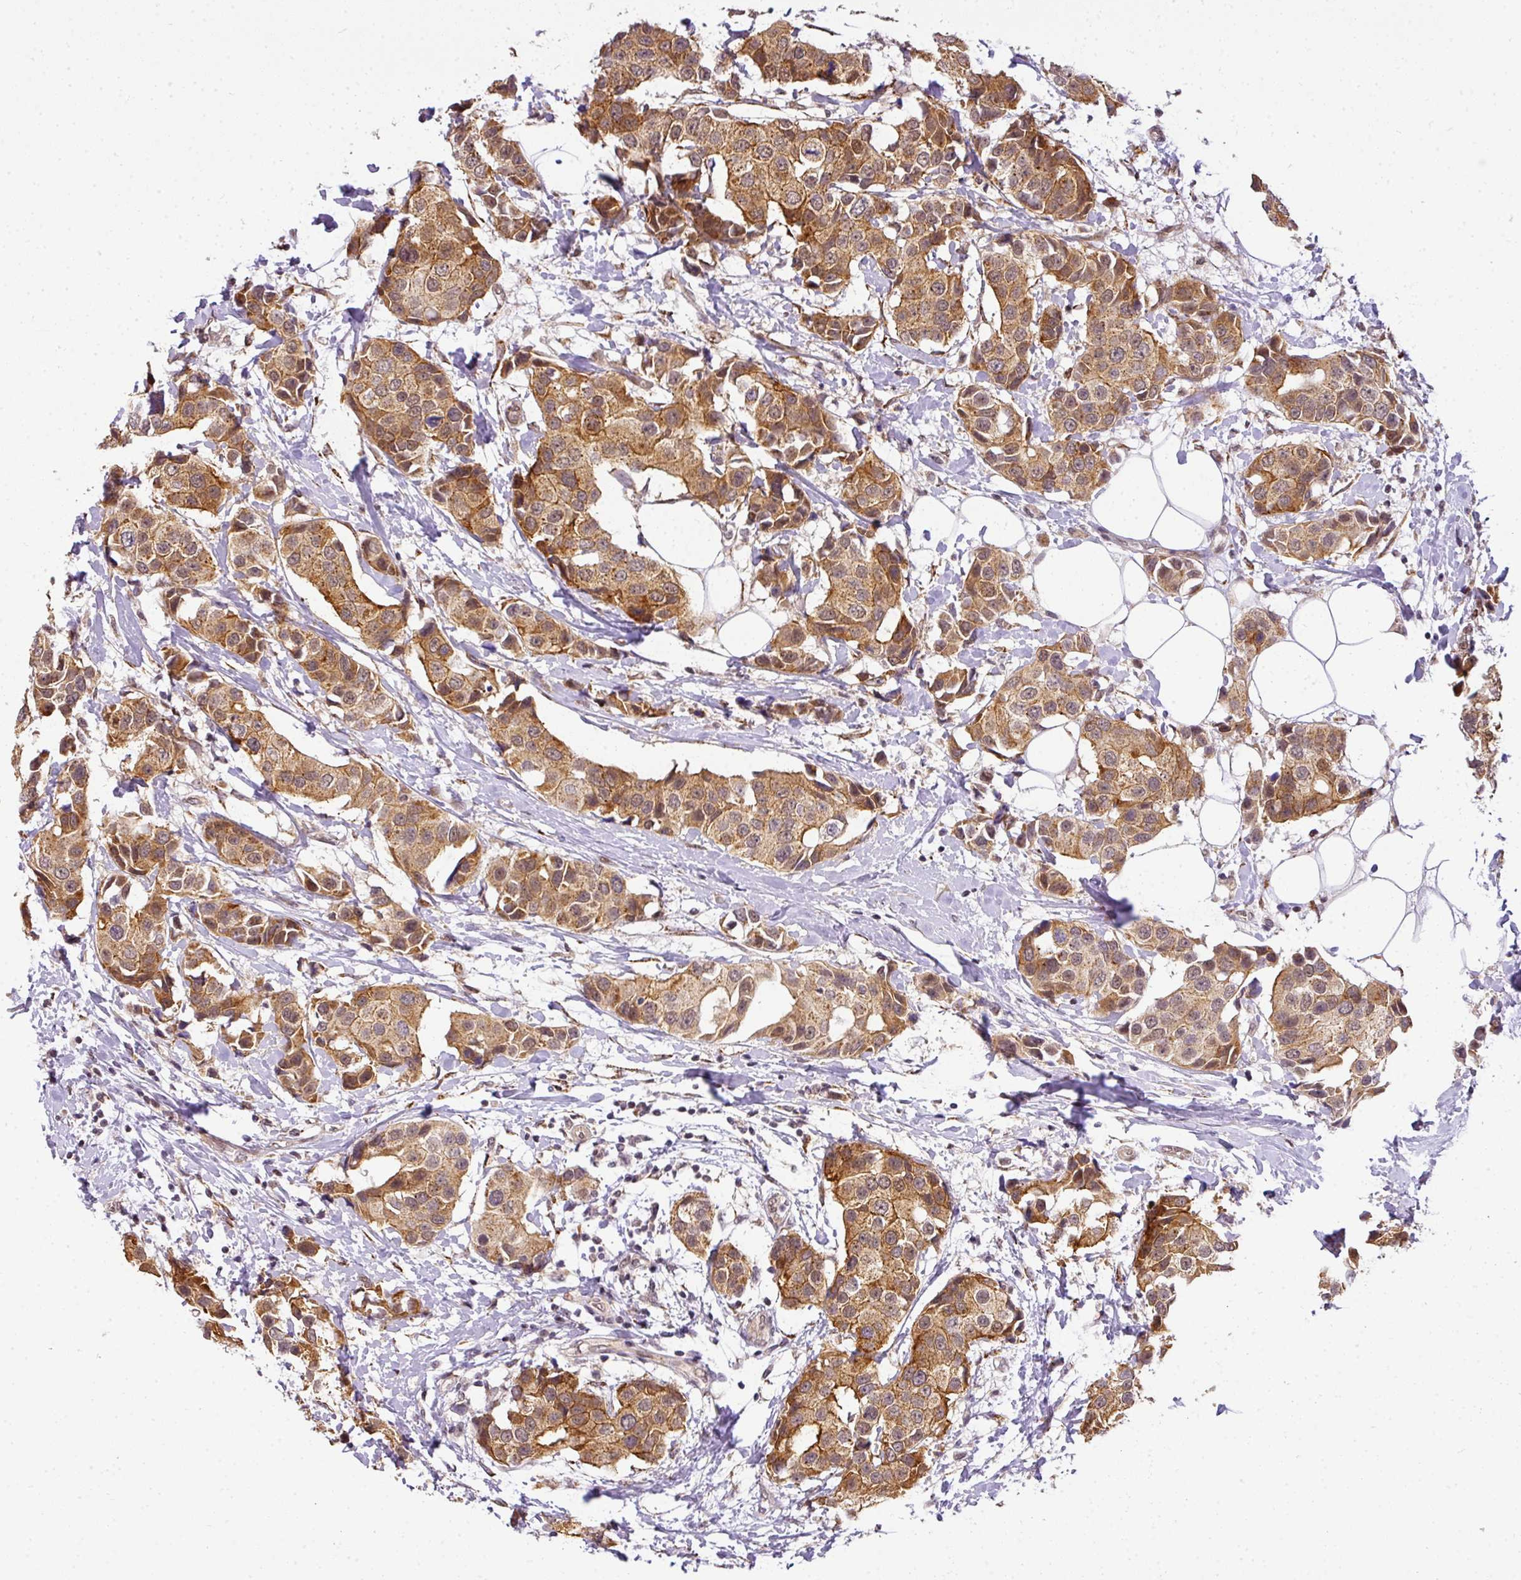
{"staining": {"intensity": "moderate", "quantity": ">75%", "location": "cytoplasmic/membranous"}, "tissue": "breast cancer", "cell_type": "Tumor cells", "image_type": "cancer", "snomed": [{"axis": "morphology", "description": "Normal tissue, NOS"}, {"axis": "morphology", "description": "Duct carcinoma"}, {"axis": "topography", "description": "Breast"}], "caption": "DAB (3,3'-diaminobenzidine) immunohistochemical staining of breast cancer (invasive ductal carcinoma) shows moderate cytoplasmic/membranous protein expression in about >75% of tumor cells. Immunohistochemistry (ihc) stains the protein in brown and the nuclei are stained blue.", "gene": "C1orf226", "patient": {"sex": "female", "age": 39}}